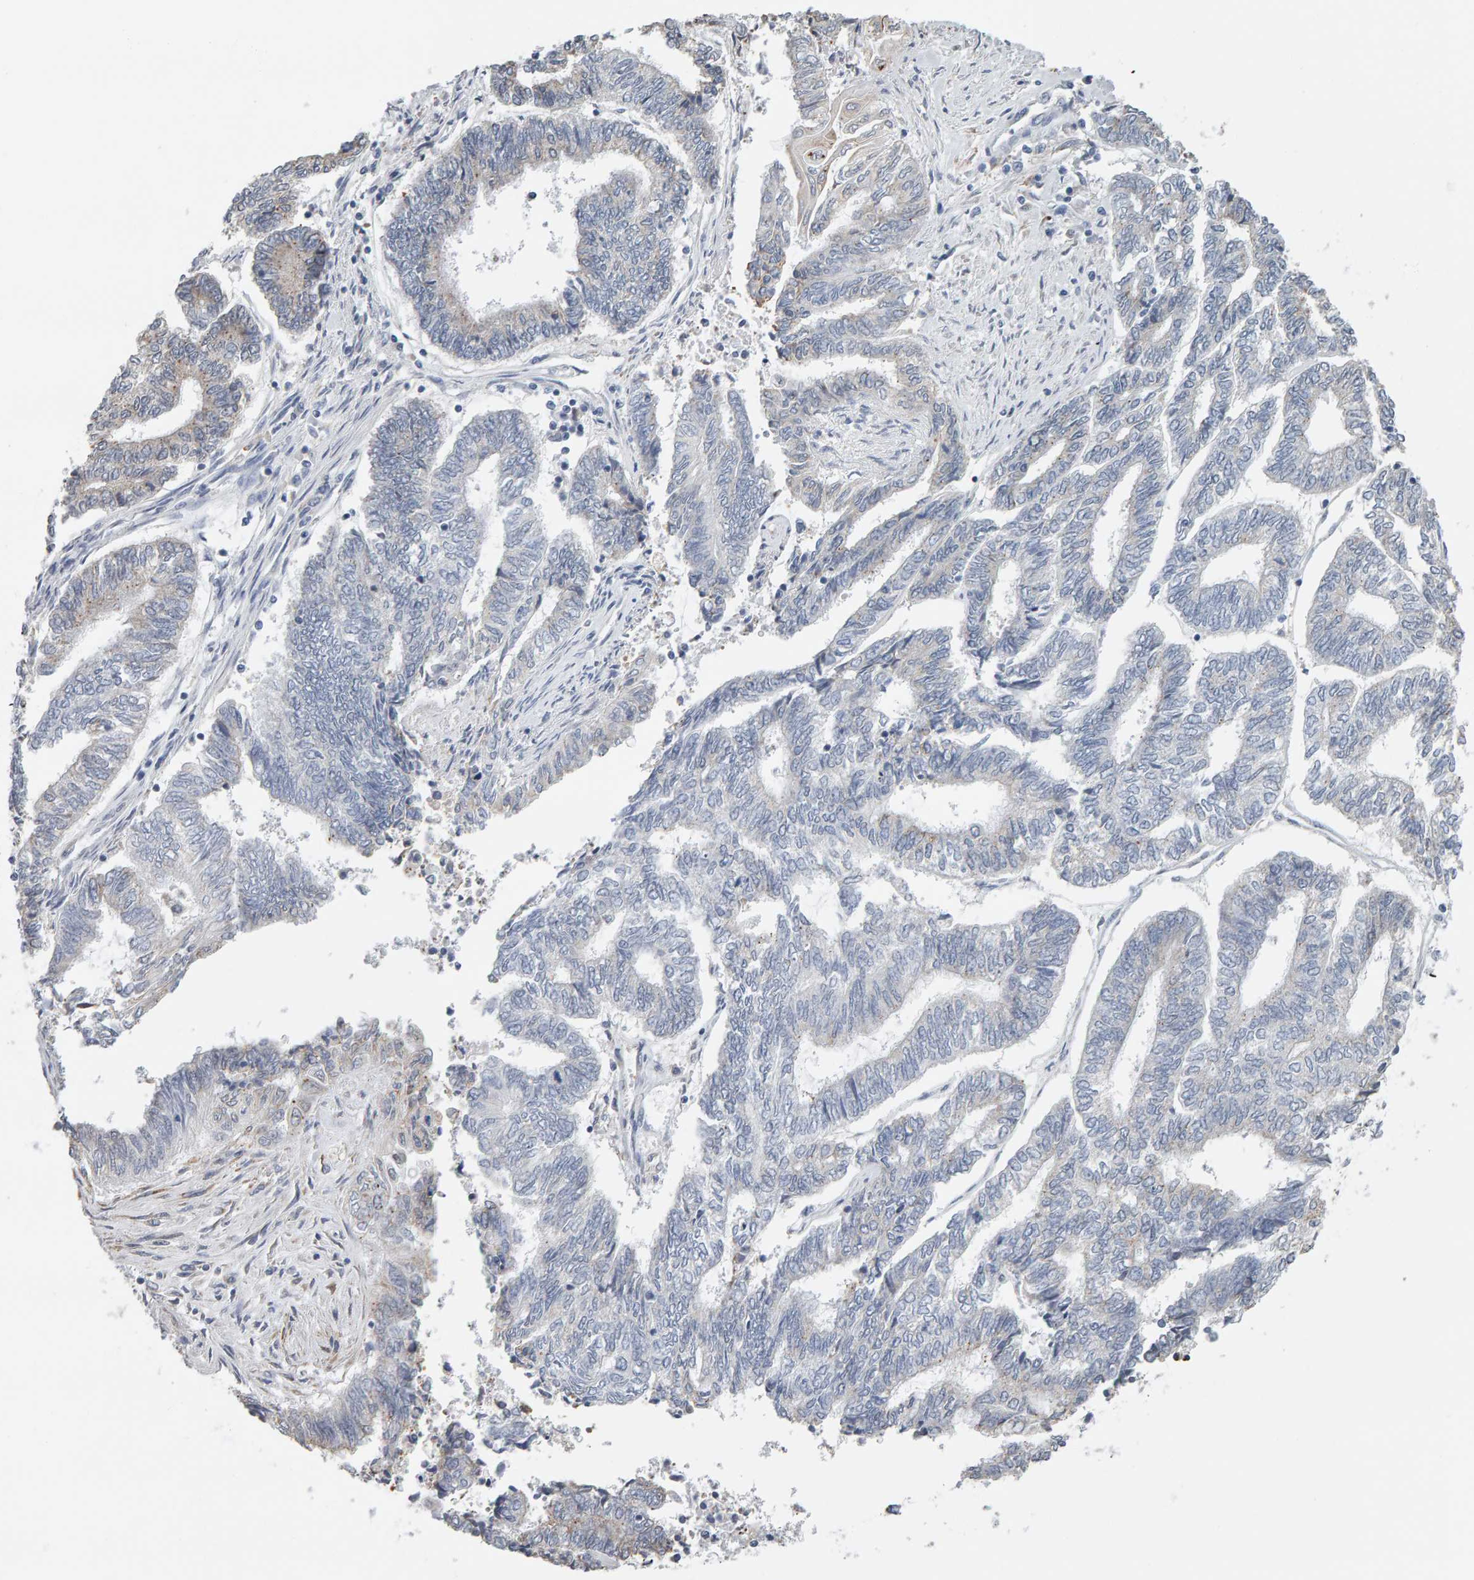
{"staining": {"intensity": "negative", "quantity": "none", "location": "none"}, "tissue": "endometrial cancer", "cell_type": "Tumor cells", "image_type": "cancer", "snomed": [{"axis": "morphology", "description": "Adenocarcinoma, NOS"}, {"axis": "topography", "description": "Uterus"}, {"axis": "topography", "description": "Endometrium"}], "caption": "Endometrial cancer (adenocarcinoma) stained for a protein using immunohistochemistry demonstrates no staining tumor cells.", "gene": "ADHFE1", "patient": {"sex": "female", "age": 70}}